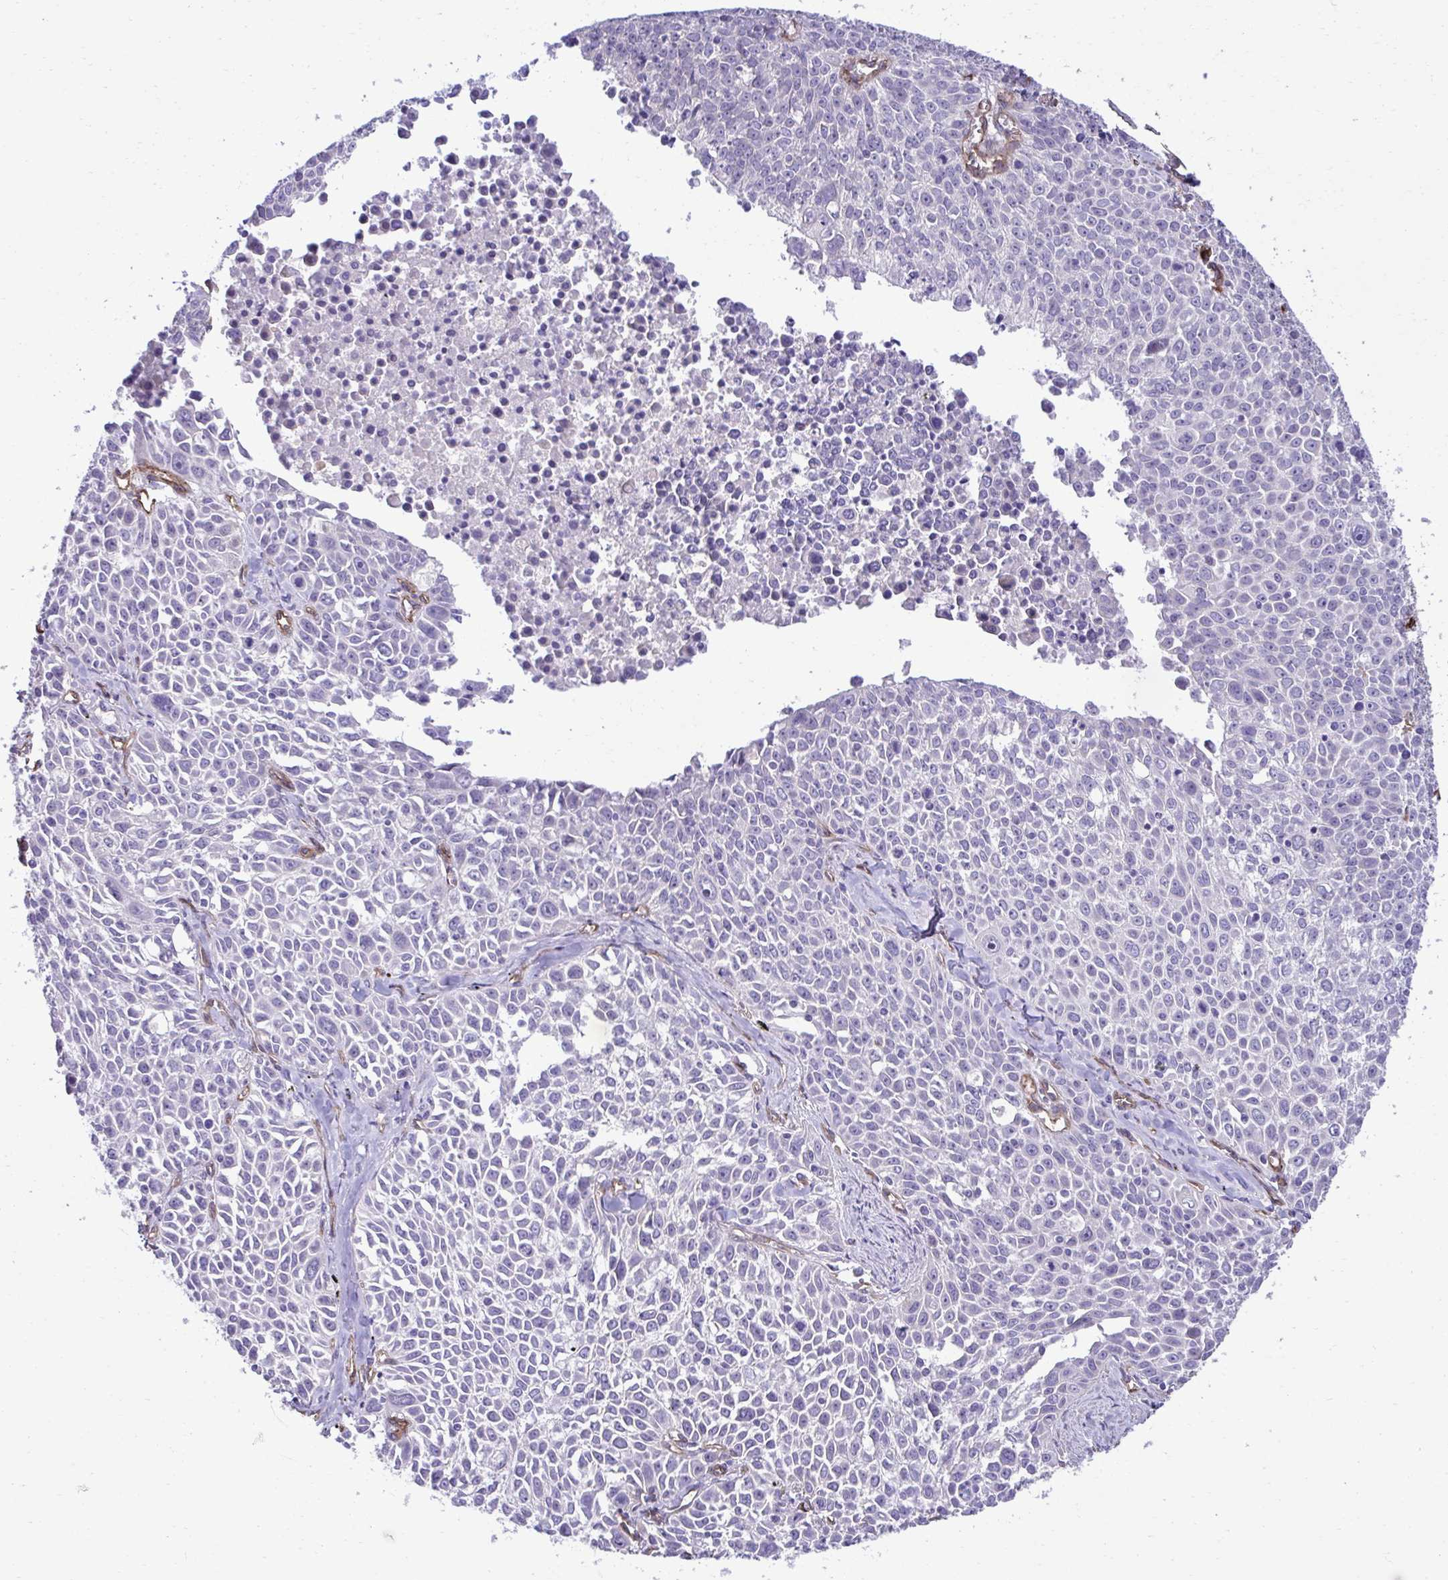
{"staining": {"intensity": "negative", "quantity": "none", "location": "none"}, "tissue": "lung cancer", "cell_type": "Tumor cells", "image_type": "cancer", "snomed": [{"axis": "morphology", "description": "Squamous cell carcinoma, NOS"}, {"axis": "morphology", "description": "Squamous cell carcinoma, metastatic, NOS"}, {"axis": "topography", "description": "Lymph node"}, {"axis": "topography", "description": "Lung"}], "caption": "An immunohistochemistry micrograph of metastatic squamous cell carcinoma (lung) is shown. There is no staining in tumor cells of metastatic squamous cell carcinoma (lung). (Brightfield microscopy of DAB (3,3'-diaminobenzidine) immunohistochemistry (IHC) at high magnification).", "gene": "TRIM52", "patient": {"sex": "female", "age": 62}}